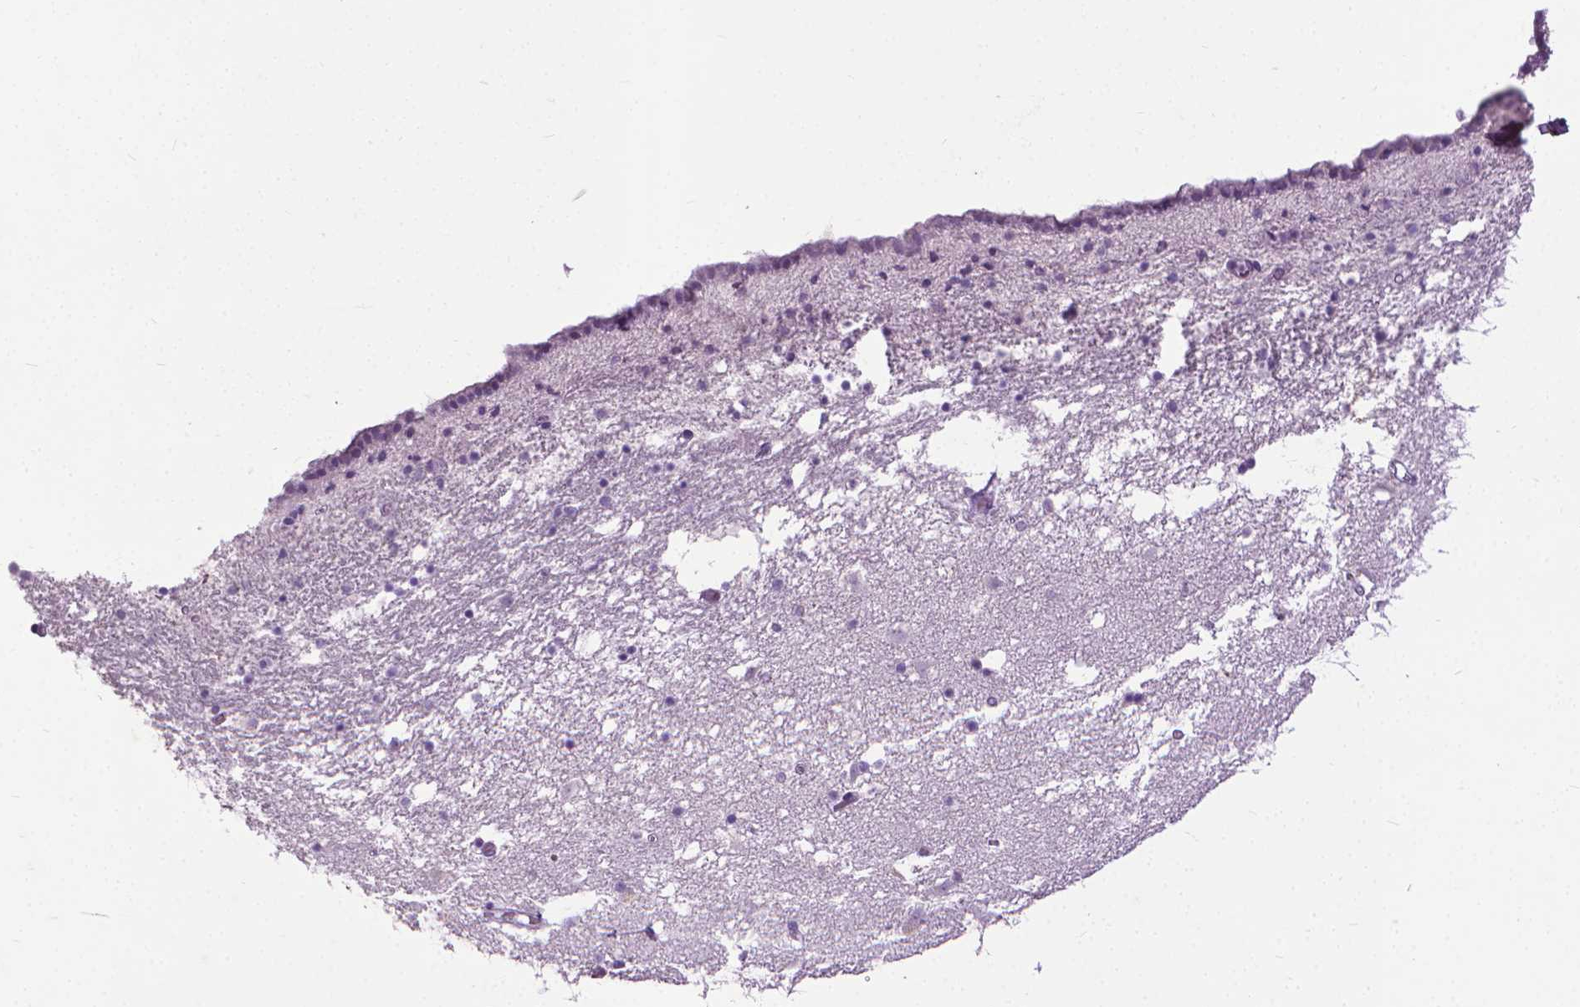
{"staining": {"intensity": "negative", "quantity": "none", "location": "none"}, "tissue": "caudate", "cell_type": "Glial cells", "image_type": "normal", "snomed": [{"axis": "morphology", "description": "Normal tissue, NOS"}, {"axis": "topography", "description": "Lateral ventricle wall"}], "caption": "Glial cells show no significant protein expression in unremarkable caudate. Nuclei are stained in blue.", "gene": "KRT5", "patient": {"sex": "female", "age": 42}}